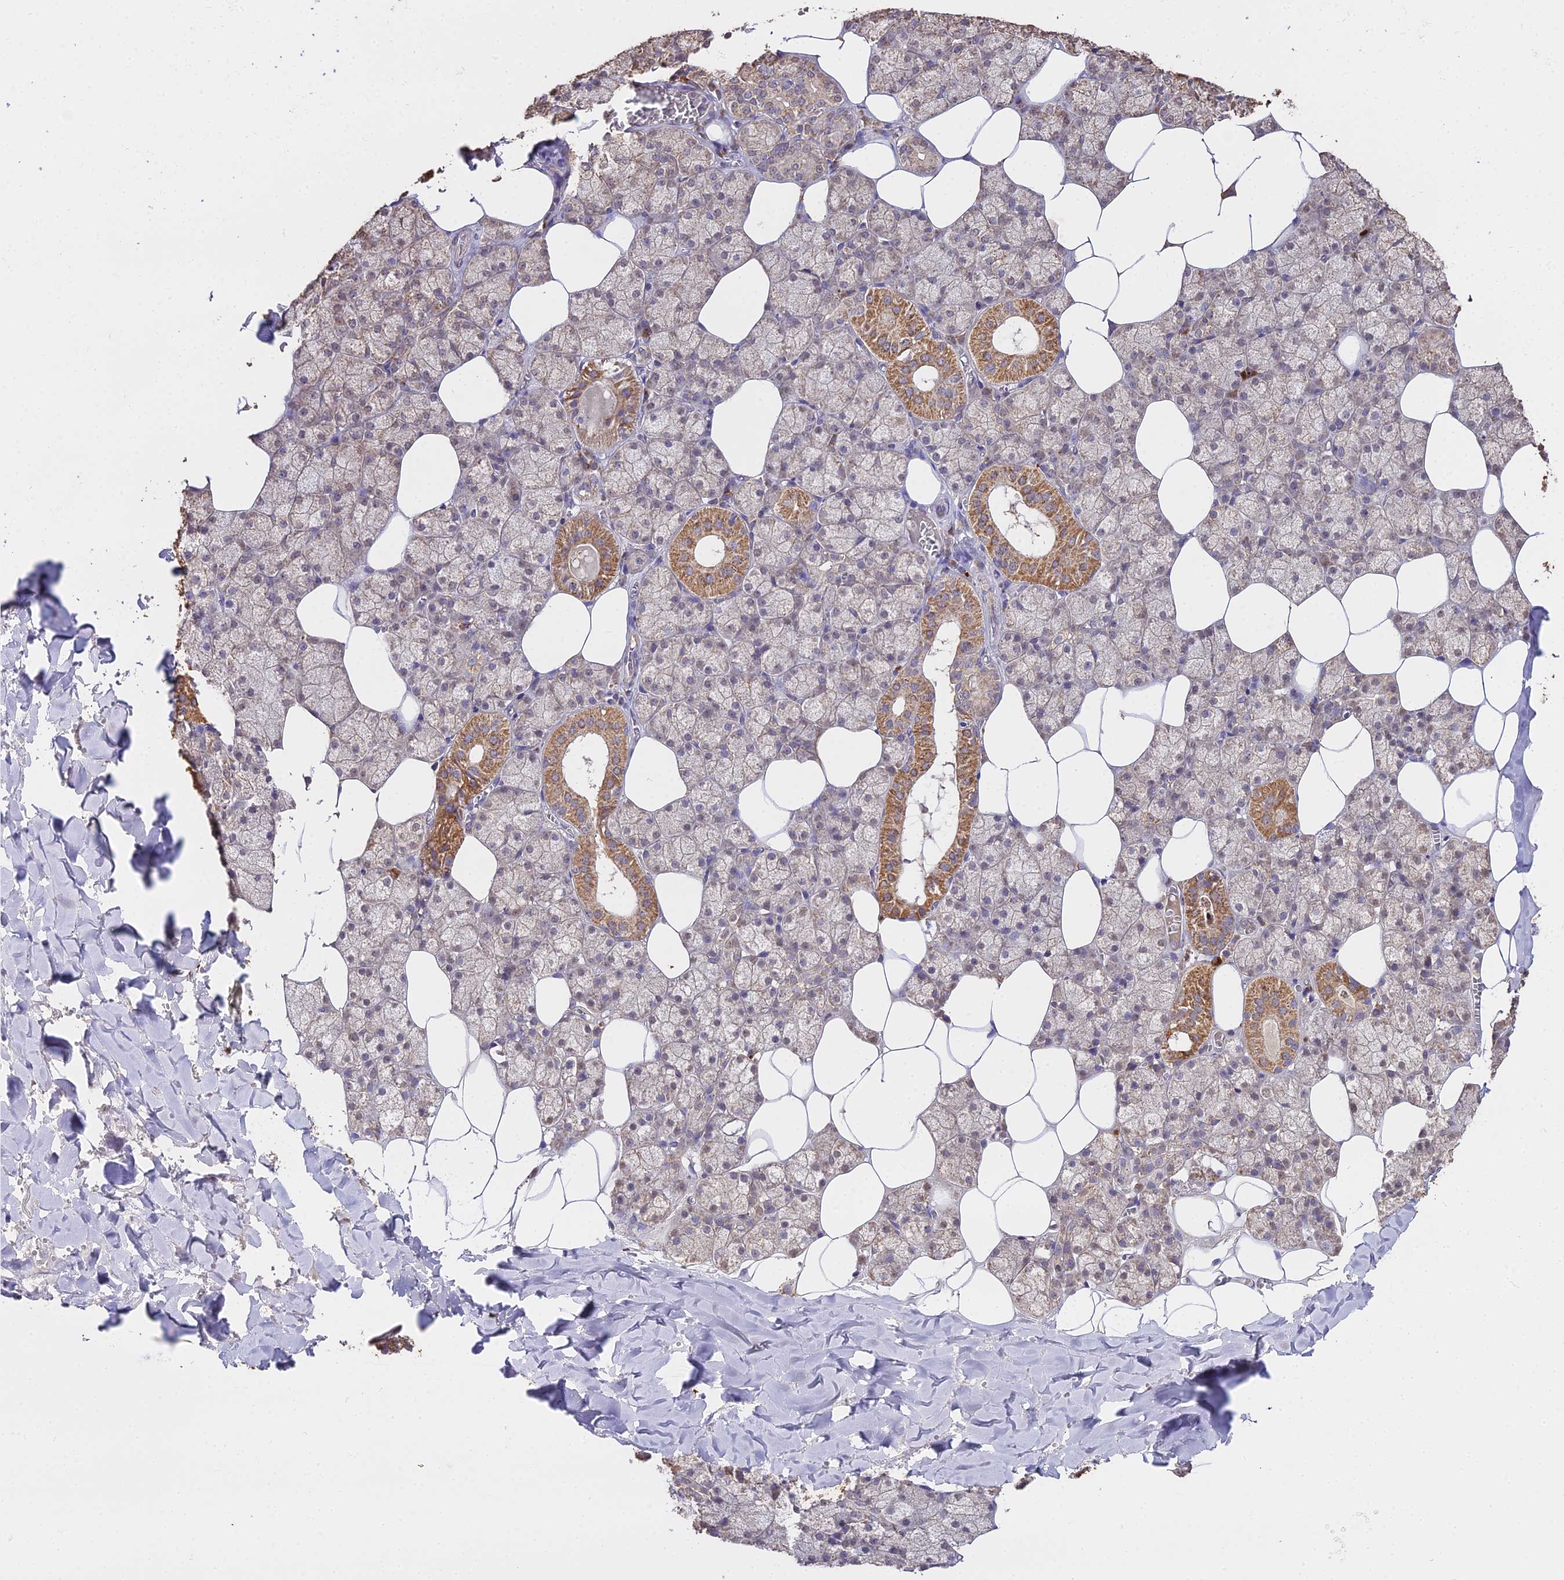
{"staining": {"intensity": "moderate", "quantity": "25%-75%", "location": "cytoplasmic/membranous,nuclear"}, "tissue": "salivary gland", "cell_type": "Glandular cells", "image_type": "normal", "snomed": [{"axis": "morphology", "description": "Normal tissue, NOS"}, {"axis": "topography", "description": "Salivary gland"}], "caption": "Immunohistochemistry photomicrograph of unremarkable human salivary gland stained for a protein (brown), which demonstrates medium levels of moderate cytoplasmic/membranous,nuclear staining in approximately 25%-75% of glandular cells.", "gene": "METTL13", "patient": {"sex": "male", "age": 62}}